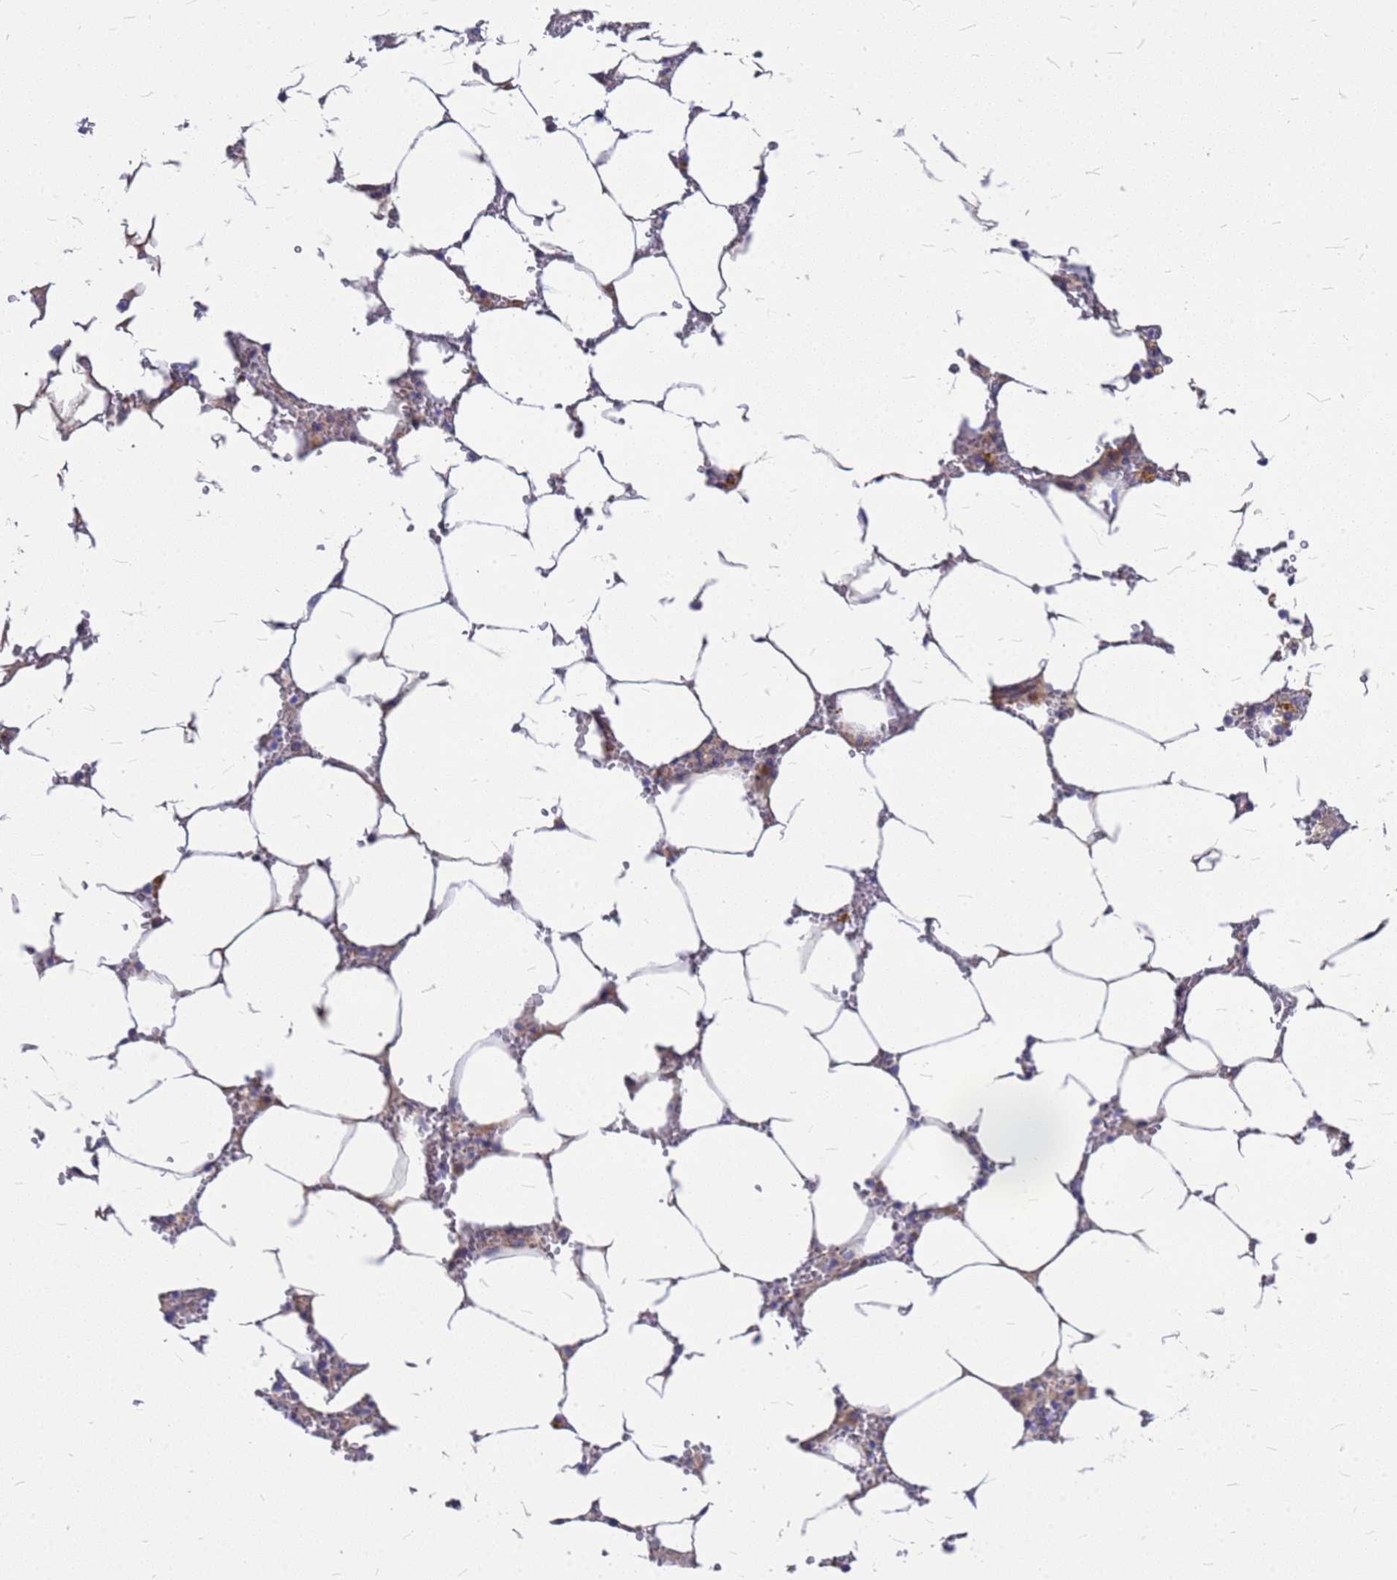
{"staining": {"intensity": "moderate", "quantity": "<25%", "location": "cytoplasmic/membranous"}, "tissue": "bone marrow", "cell_type": "Hematopoietic cells", "image_type": "normal", "snomed": [{"axis": "morphology", "description": "Normal tissue, NOS"}, {"axis": "topography", "description": "Bone marrow"}], "caption": "A low amount of moderate cytoplasmic/membranous staining is seen in about <25% of hematopoietic cells in benign bone marrow.", "gene": "FBXW5", "patient": {"sex": "male", "age": 70}}